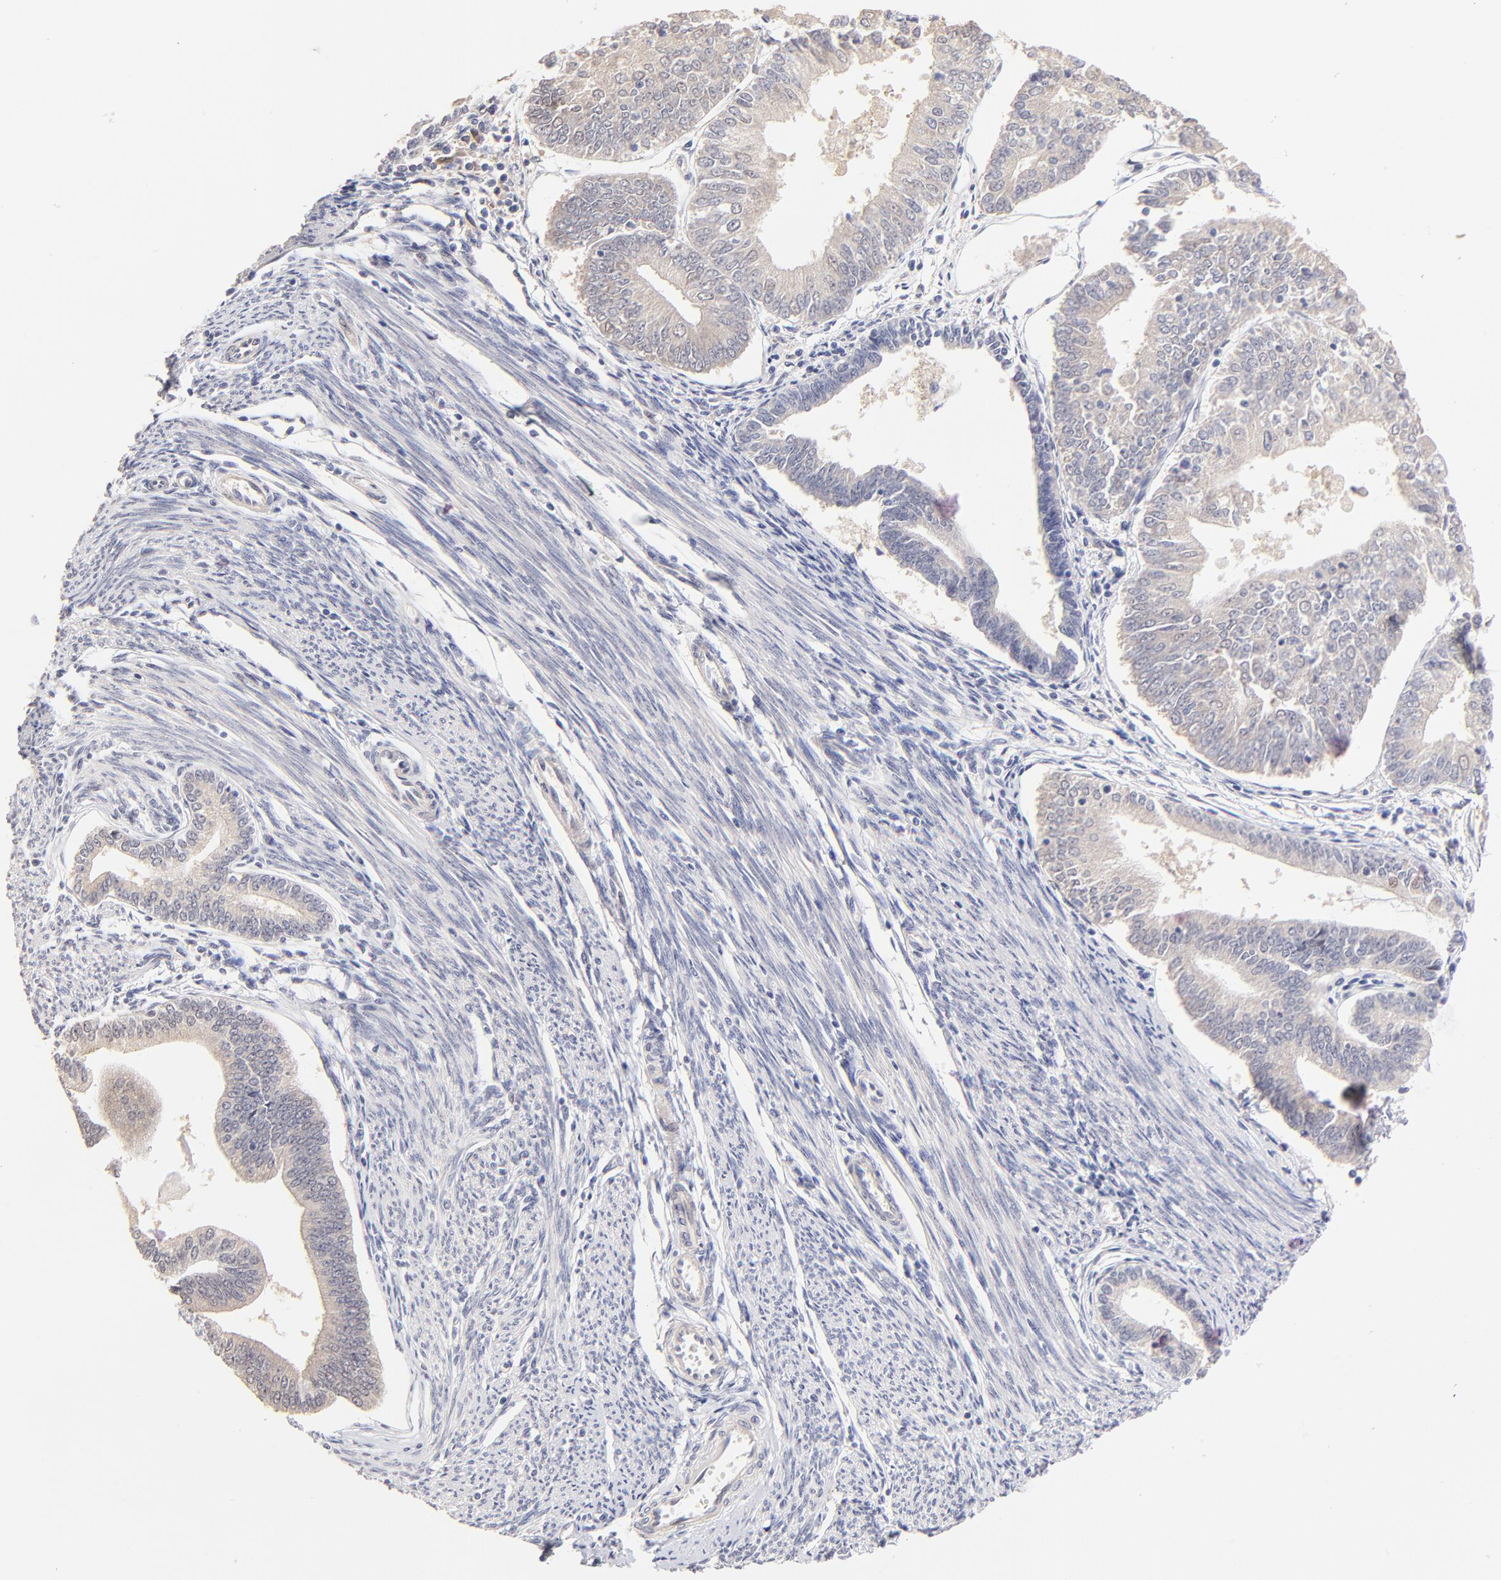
{"staining": {"intensity": "weak", "quantity": ">75%", "location": "cytoplasmic/membranous"}, "tissue": "endometrial cancer", "cell_type": "Tumor cells", "image_type": "cancer", "snomed": [{"axis": "morphology", "description": "Adenocarcinoma, NOS"}, {"axis": "topography", "description": "Endometrium"}], "caption": "Adenocarcinoma (endometrial) tissue demonstrates weak cytoplasmic/membranous expression in approximately >75% of tumor cells Immunohistochemistry (ihc) stains the protein of interest in brown and the nuclei are stained blue.", "gene": "ZNF10", "patient": {"sex": "female", "age": 79}}